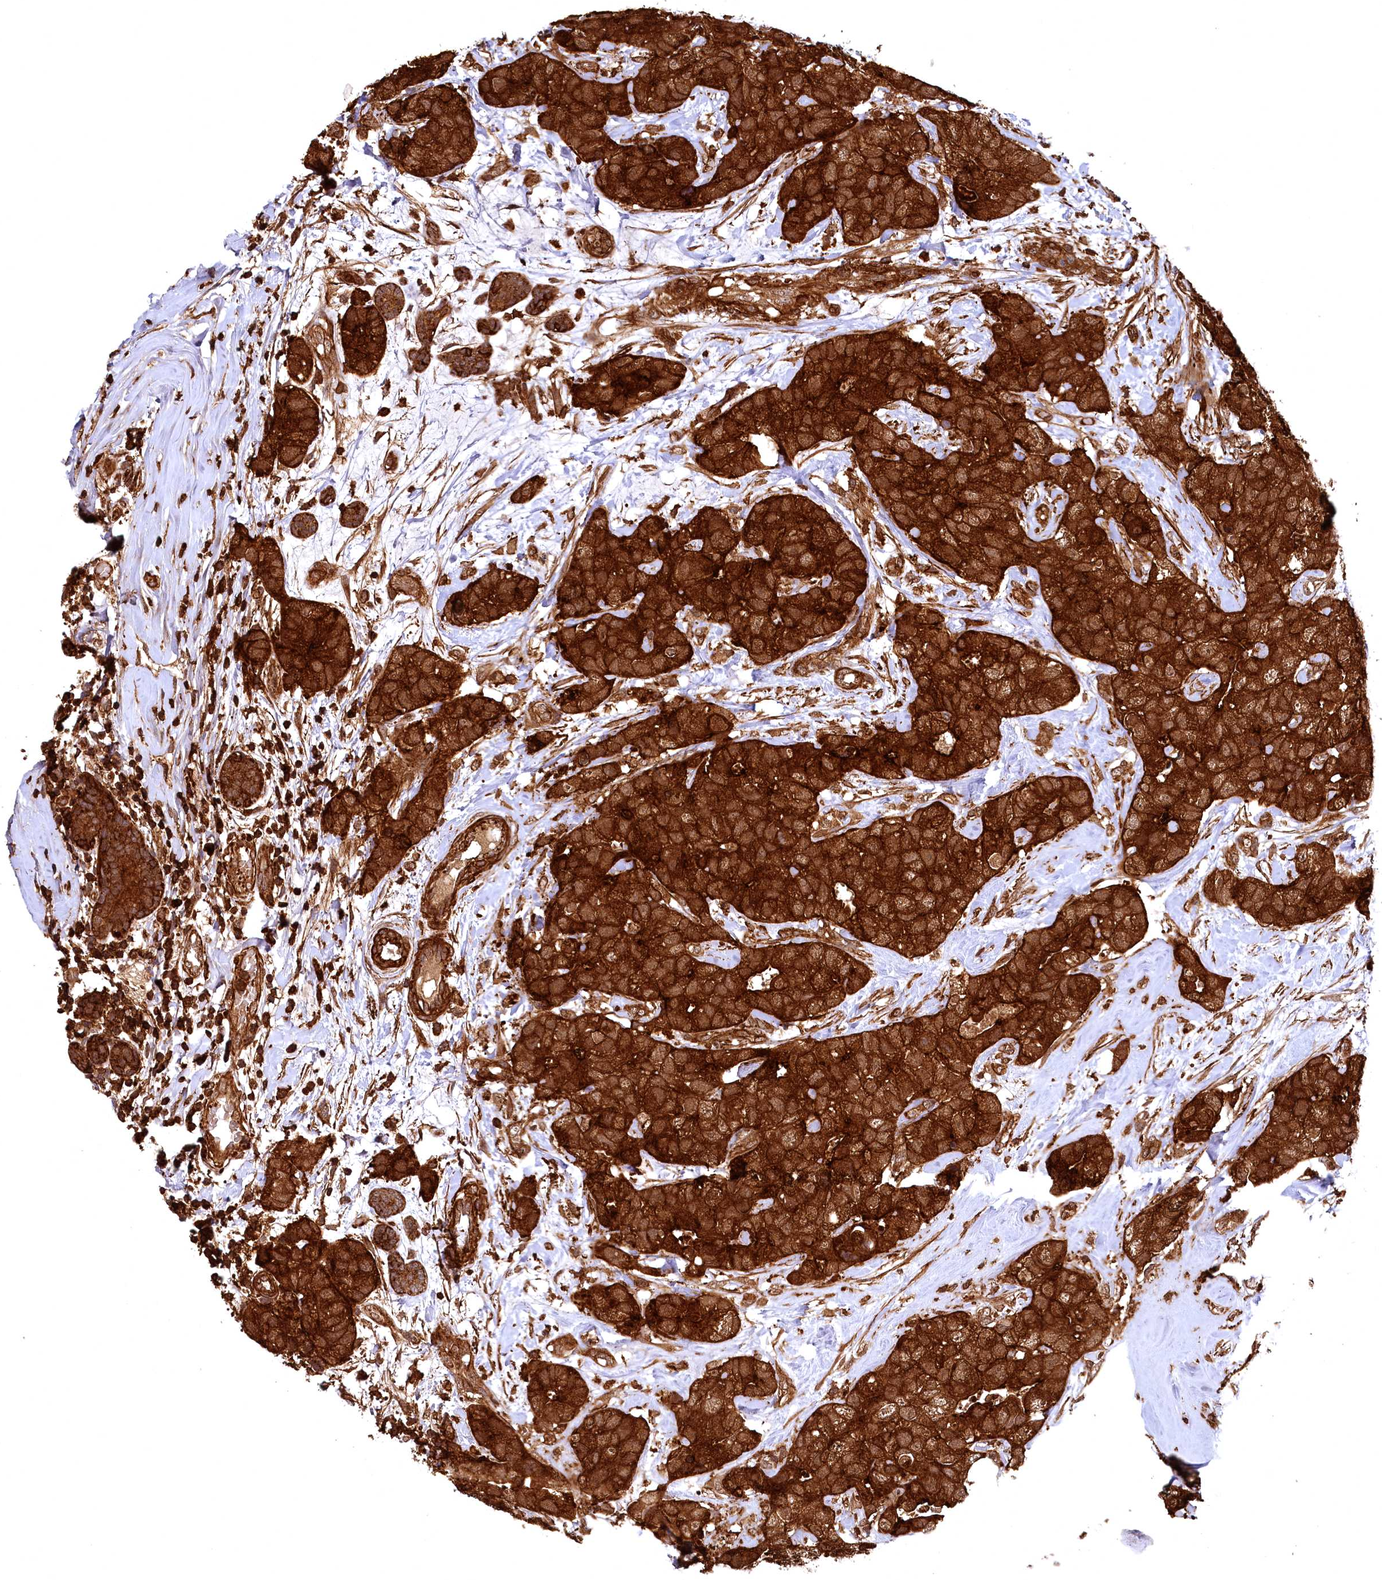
{"staining": {"intensity": "strong", "quantity": ">75%", "location": "cytoplasmic/membranous"}, "tissue": "breast cancer", "cell_type": "Tumor cells", "image_type": "cancer", "snomed": [{"axis": "morphology", "description": "Duct carcinoma"}, {"axis": "topography", "description": "Breast"}], "caption": "Strong cytoplasmic/membranous protein positivity is identified in about >75% of tumor cells in breast cancer.", "gene": "STUB1", "patient": {"sex": "female", "age": 62}}